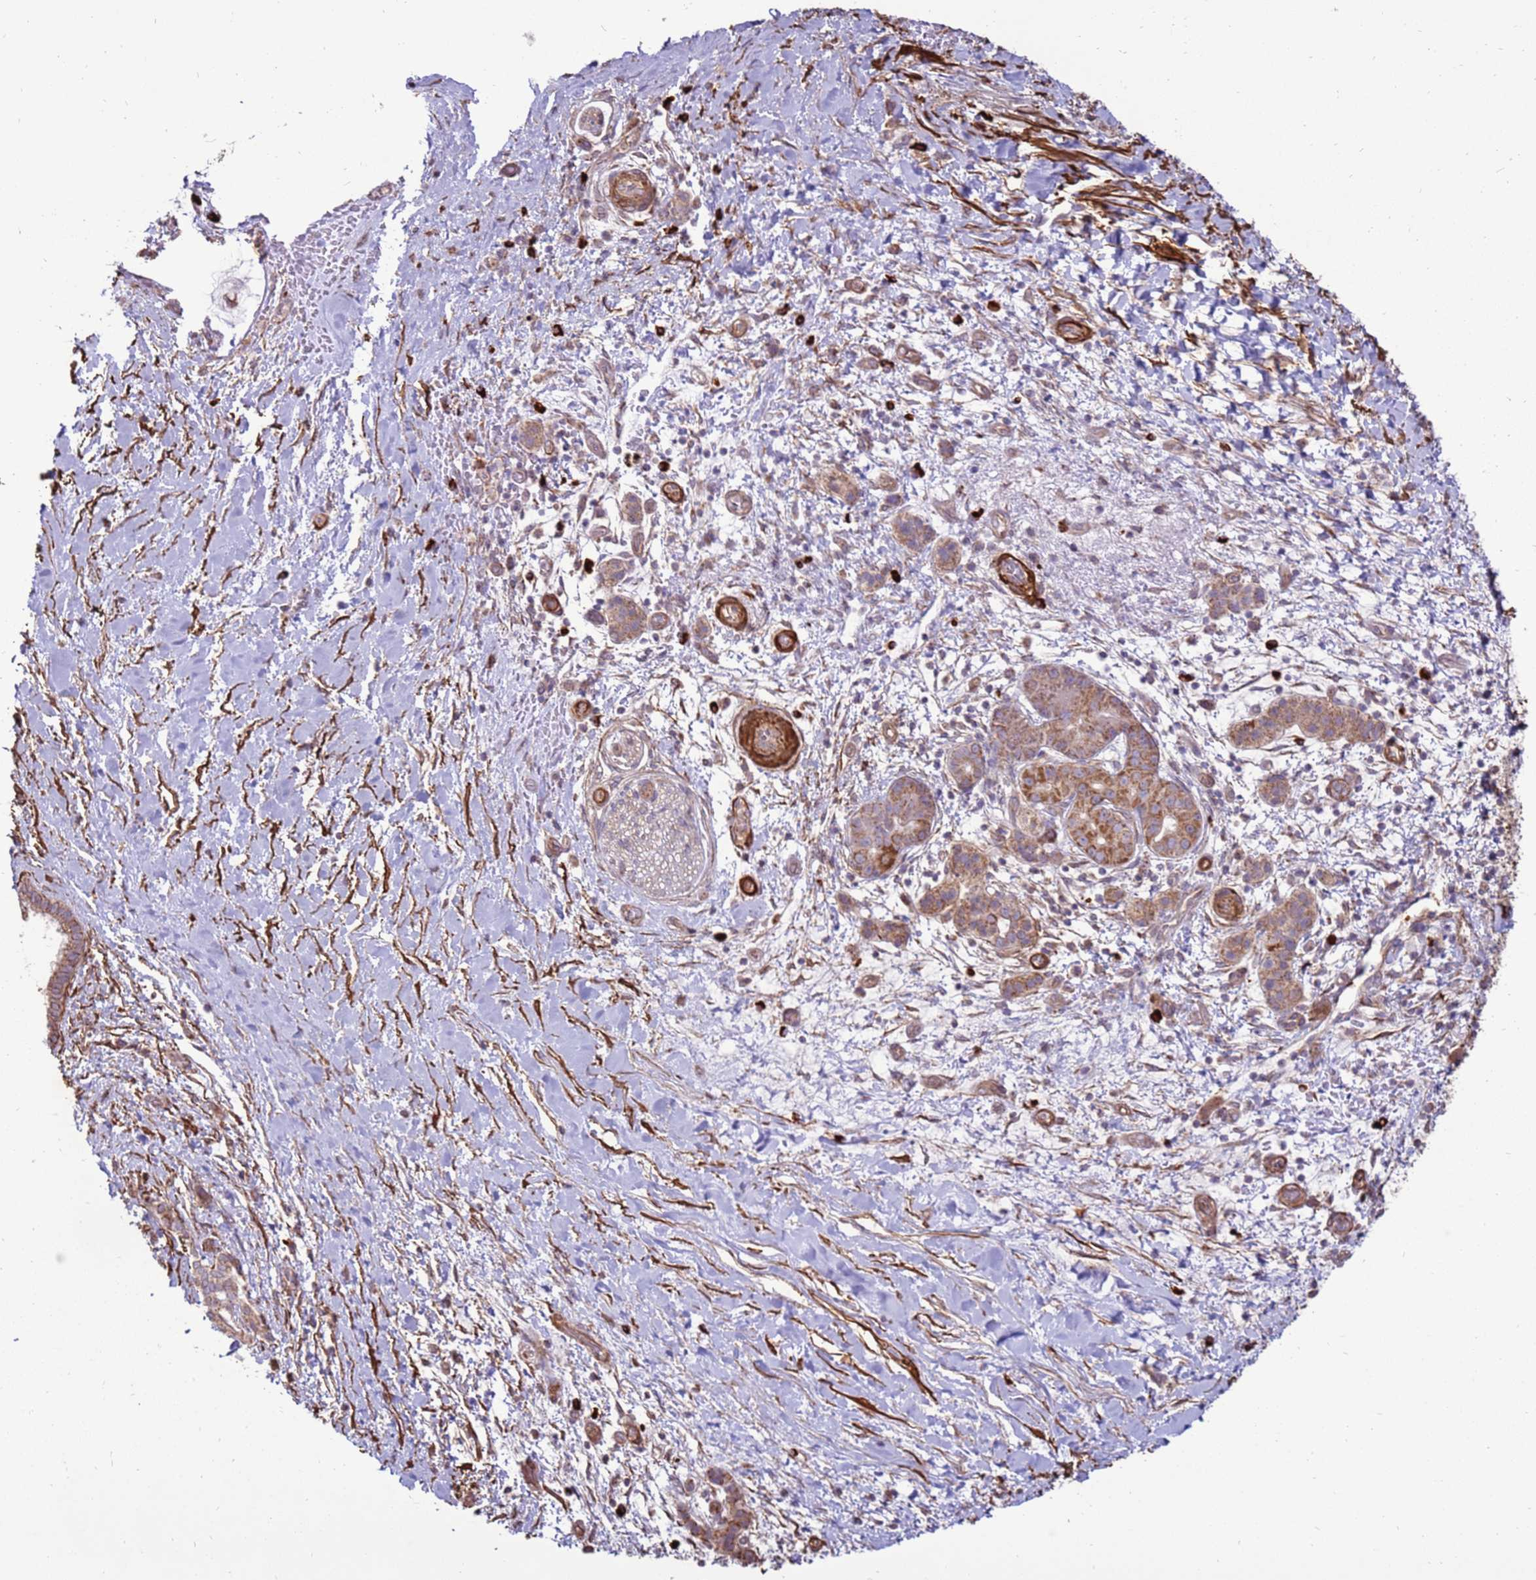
{"staining": {"intensity": "moderate", "quantity": ">75%", "location": "cytoplasmic/membranous"}, "tissue": "pancreatic cancer", "cell_type": "Tumor cells", "image_type": "cancer", "snomed": [{"axis": "morphology", "description": "Adenocarcinoma, NOS"}, {"axis": "topography", "description": "Pancreas"}], "caption": "Brown immunohistochemical staining in human pancreatic cancer (adenocarcinoma) demonstrates moderate cytoplasmic/membranous expression in approximately >75% of tumor cells.", "gene": "DDX59", "patient": {"sex": "male", "age": 68}}